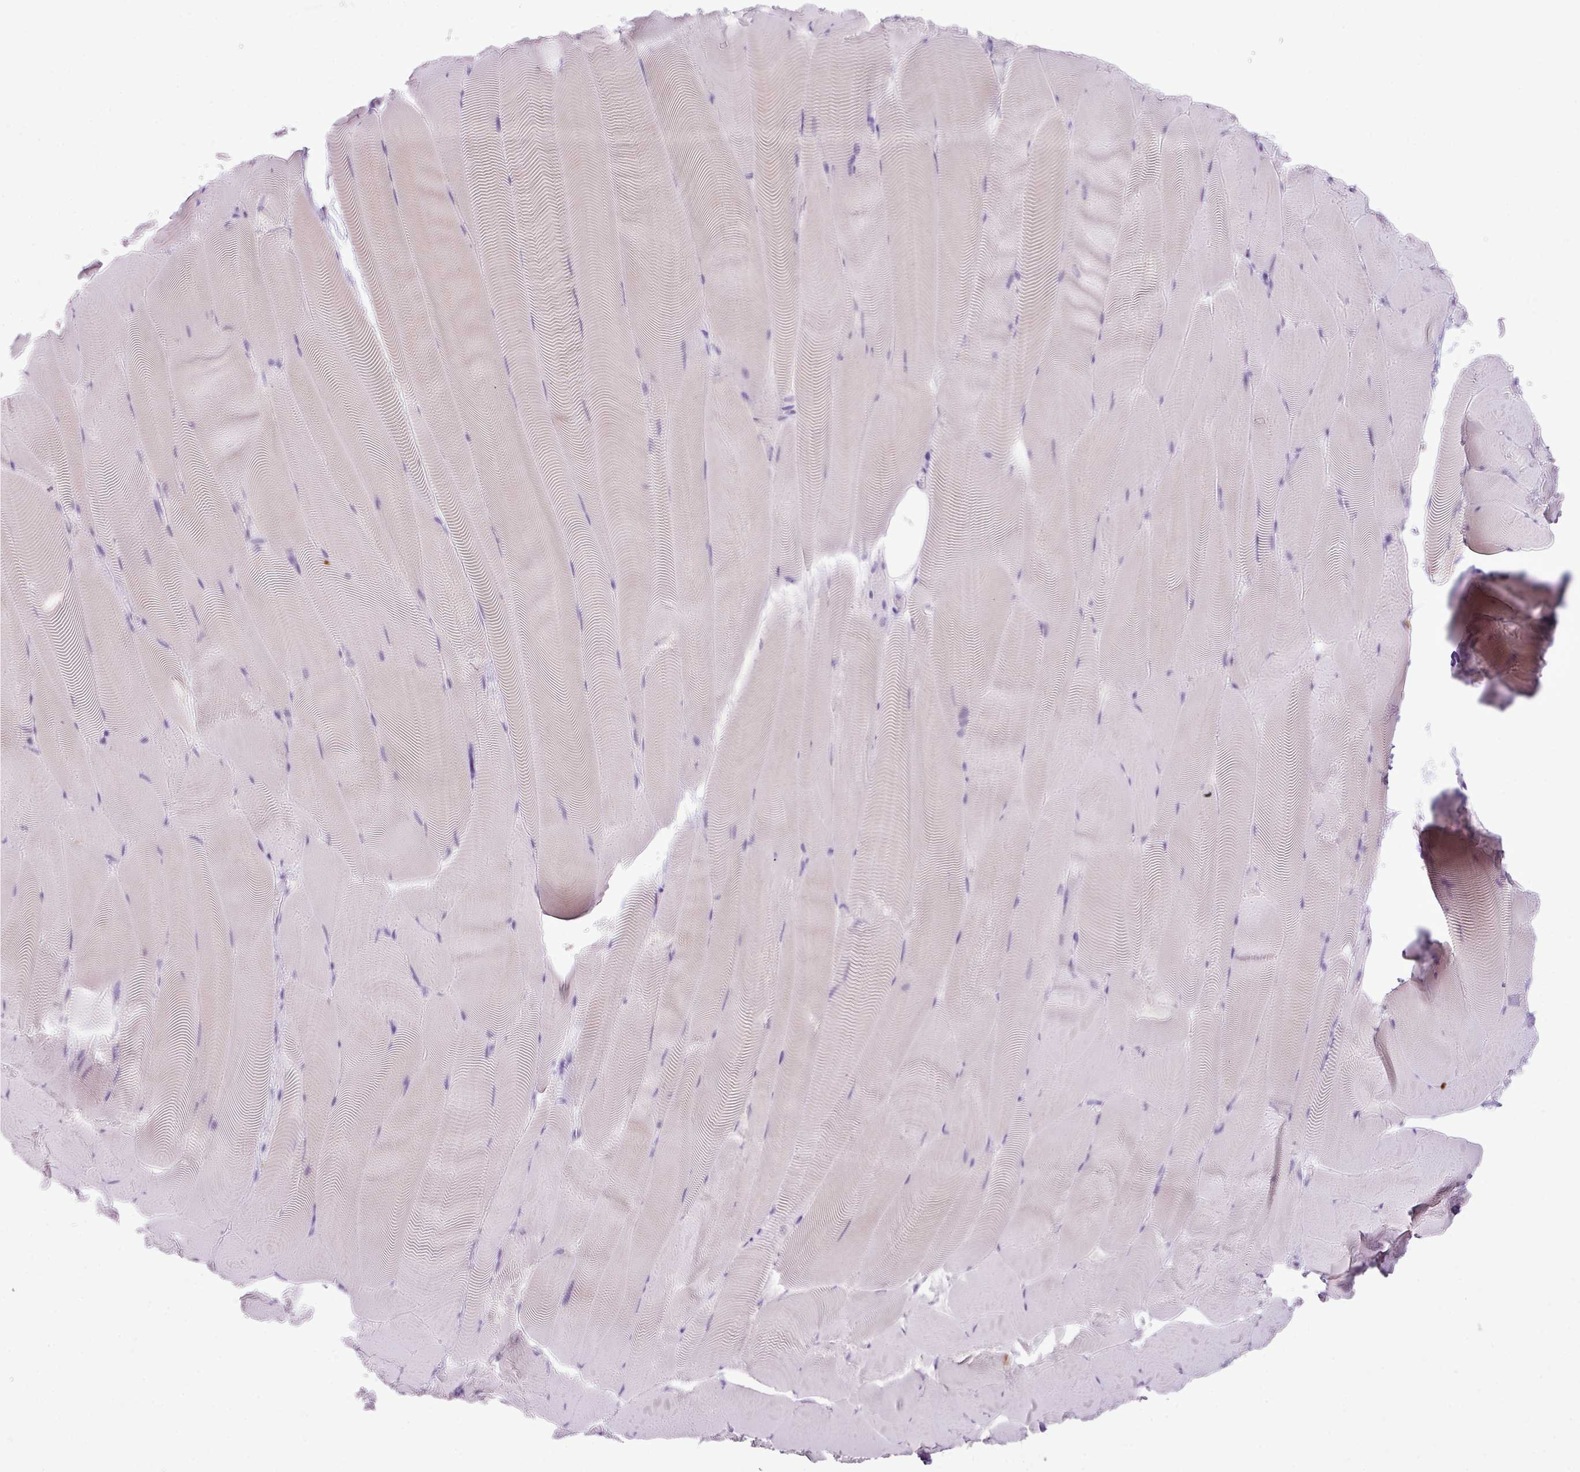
{"staining": {"intensity": "negative", "quantity": "none", "location": "none"}, "tissue": "skeletal muscle", "cell_type": "Myocytes", "image_type": "normal", "snomed": [{"axis": "morphology", "description": "Normal tissue, NOS"}, {"axis": "topography", "description": "Skeletal muscle"}], "caption": "IHC histopathology image of unremarkable skeletal muscle: skeletal muscle stained with DAB (3,3'-diaminobenzidine) displays no significant protein expression in myocytes.", "gene": "HTR3E", "patient": {"sex": "female", "age": 64}}